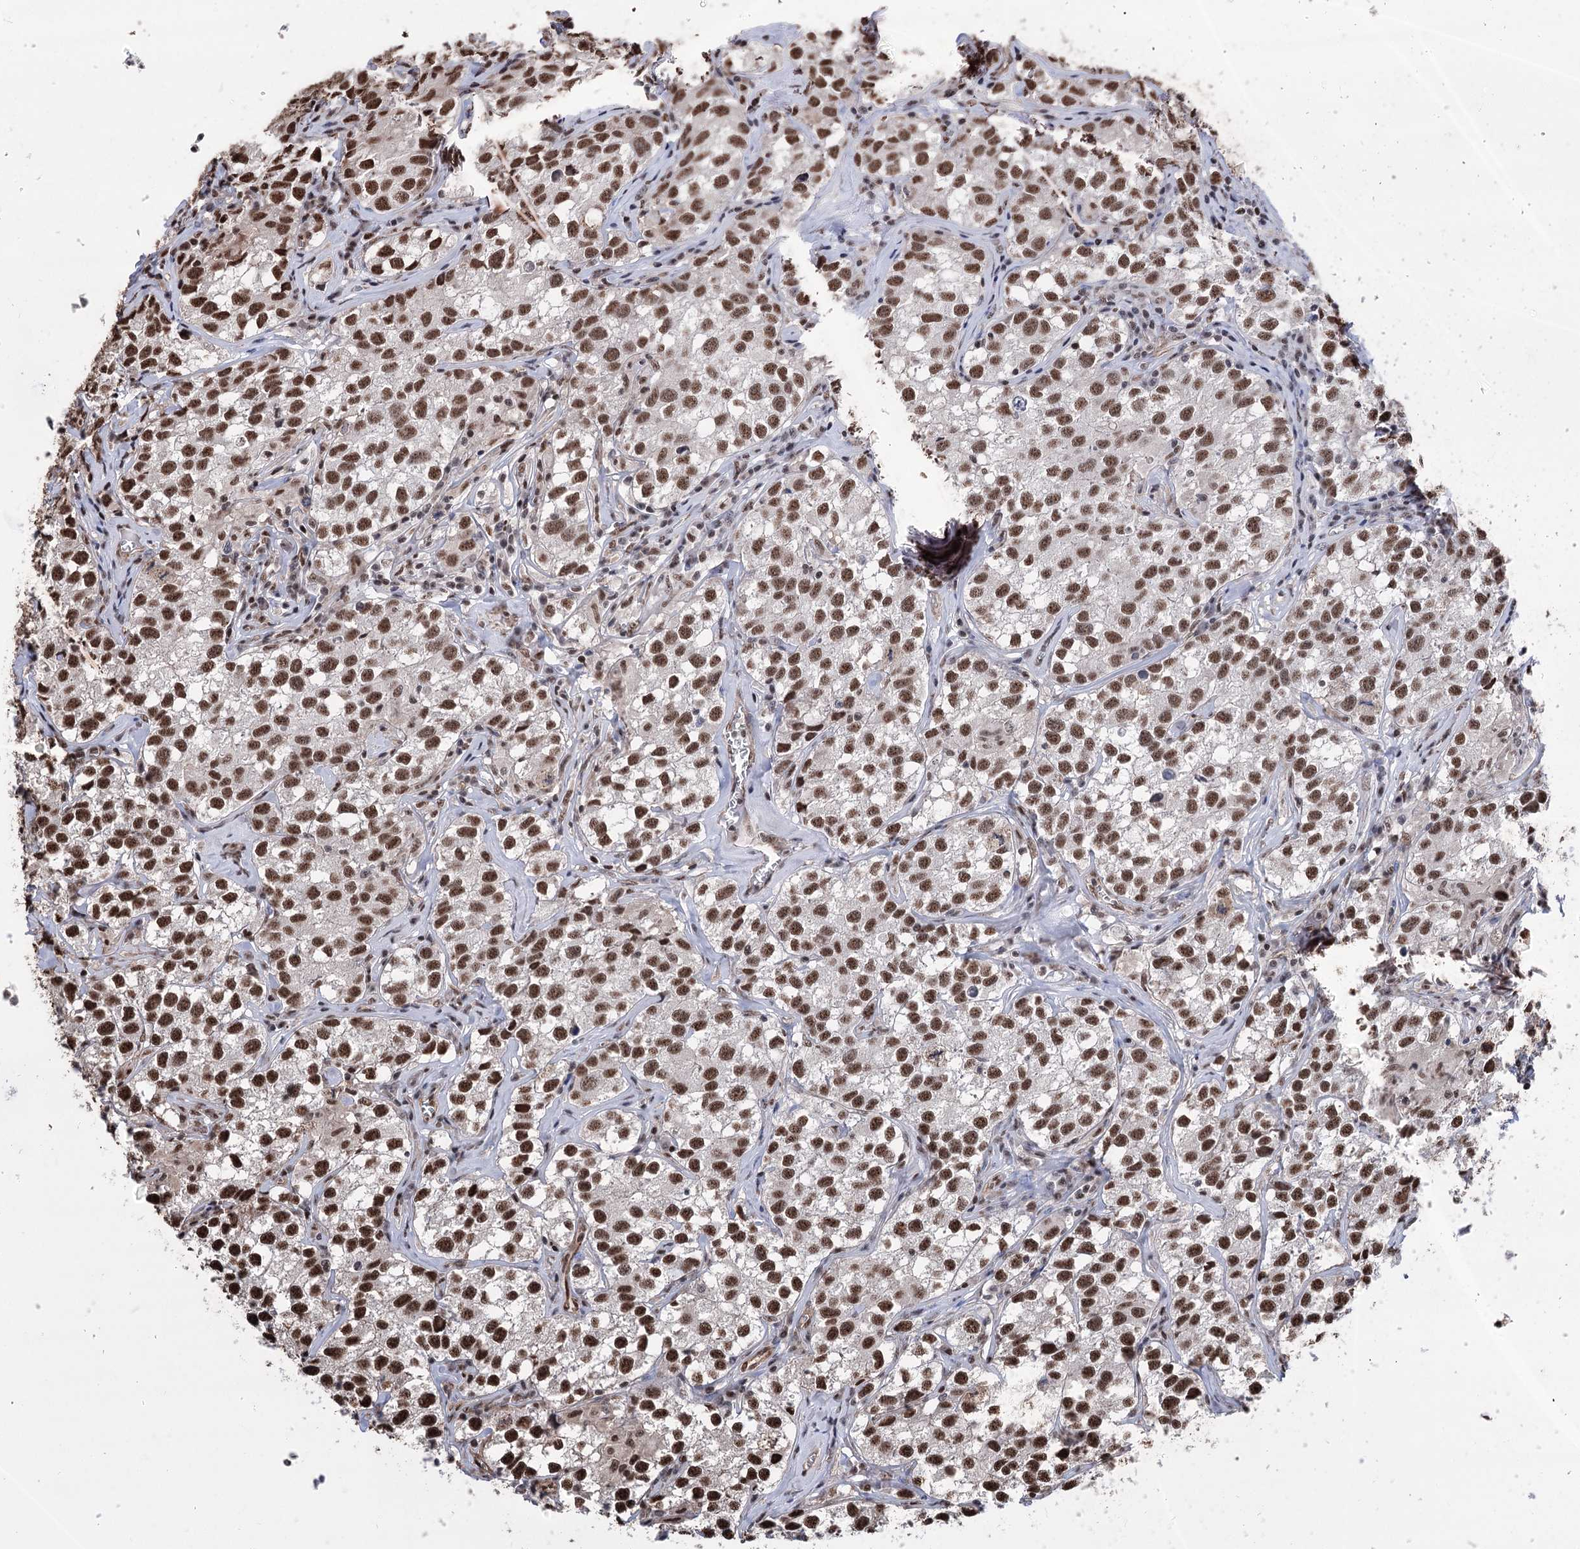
{"staining": {"intensity": "strong", "quantity": ">75%", "location": "nuclear"}, "tissue": "testis cancer", "cell_type": "Tumor cells", "image_type": "cancer", "snomed": [{"axis": "morphology", "description": "Seminoma, NOS"}, {"axis": "morphology", "description": "Carcinoma, Embryonal, NOS"}, {"axis": "topography", "description": "Testis"}], "caption": "Testis seminoma stained with DAB (3,3'-diaminobenzidine) immunohistochemistry (IHC) shows high levels of strong nuclear staining in approximately >75% of tumor cells. (Brightfield microscopy of DAB IHC at high magnification).", "gene": "CHMP7", "patient": {"sex": "male", "age": 43}}